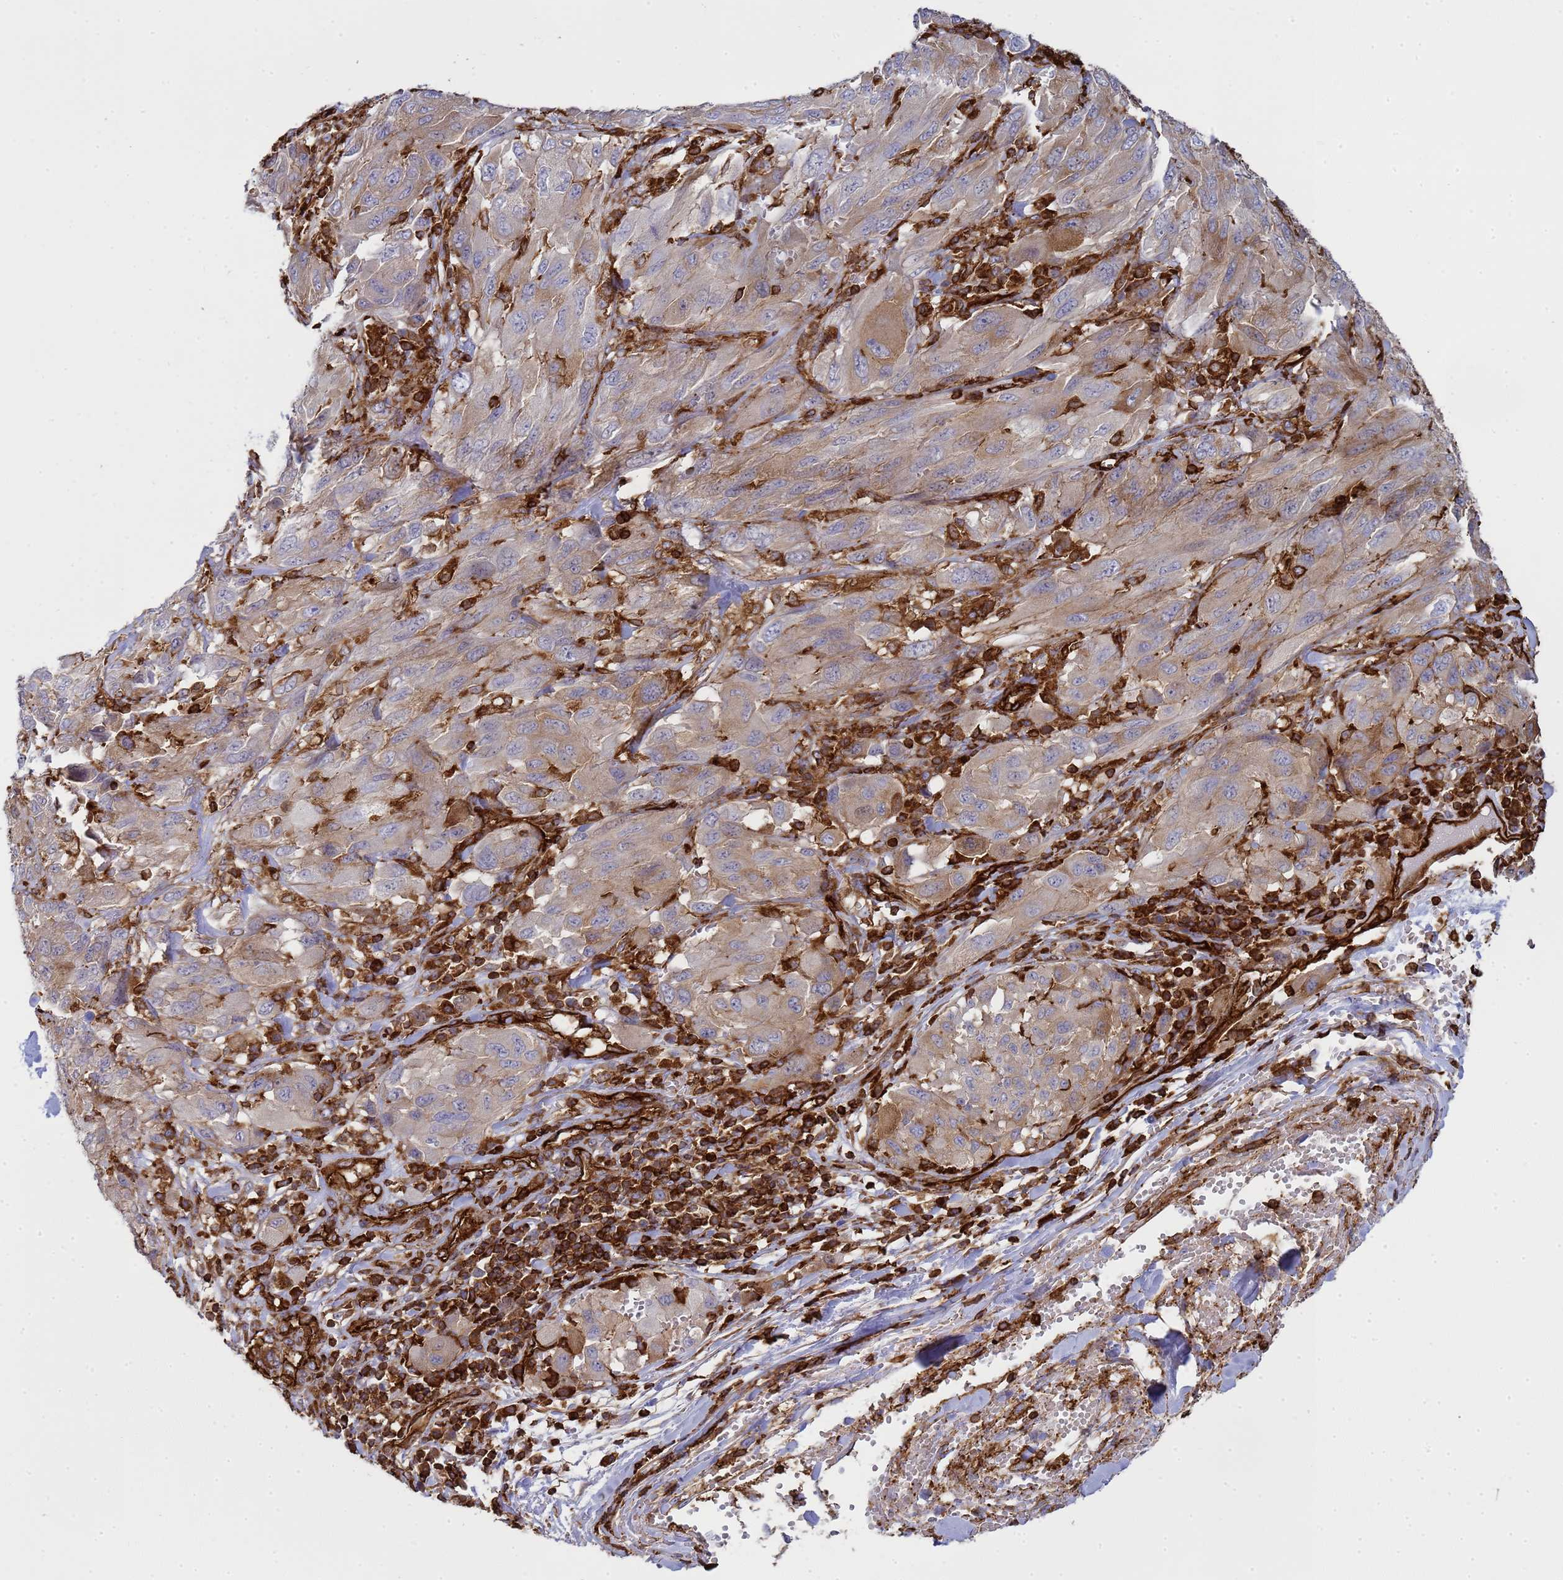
{"staining": {"intensity": "weak", "quantity": ">75%", "location": "cytoplasmic/membranous"}, "tissue": "melanoma", "cell_type": "Tumor cells", "image_type": "cancer", "snomed": [{"axis": "morphology", "description": "Malignant melanoma, NOS"}, {"axis": "topography", "description": "Skin"}], "caption": "Immunohistochemistry of human malignant melanoma demonstrates low levels of weak cytoplasmic/membranous positivity in about >75% of tumor cells. The protein of interest is shown in brown color, while the nuclei are stained blue.", "gene": "ZBTB8OS", "patient": {"sex": "female", "age": 91}}